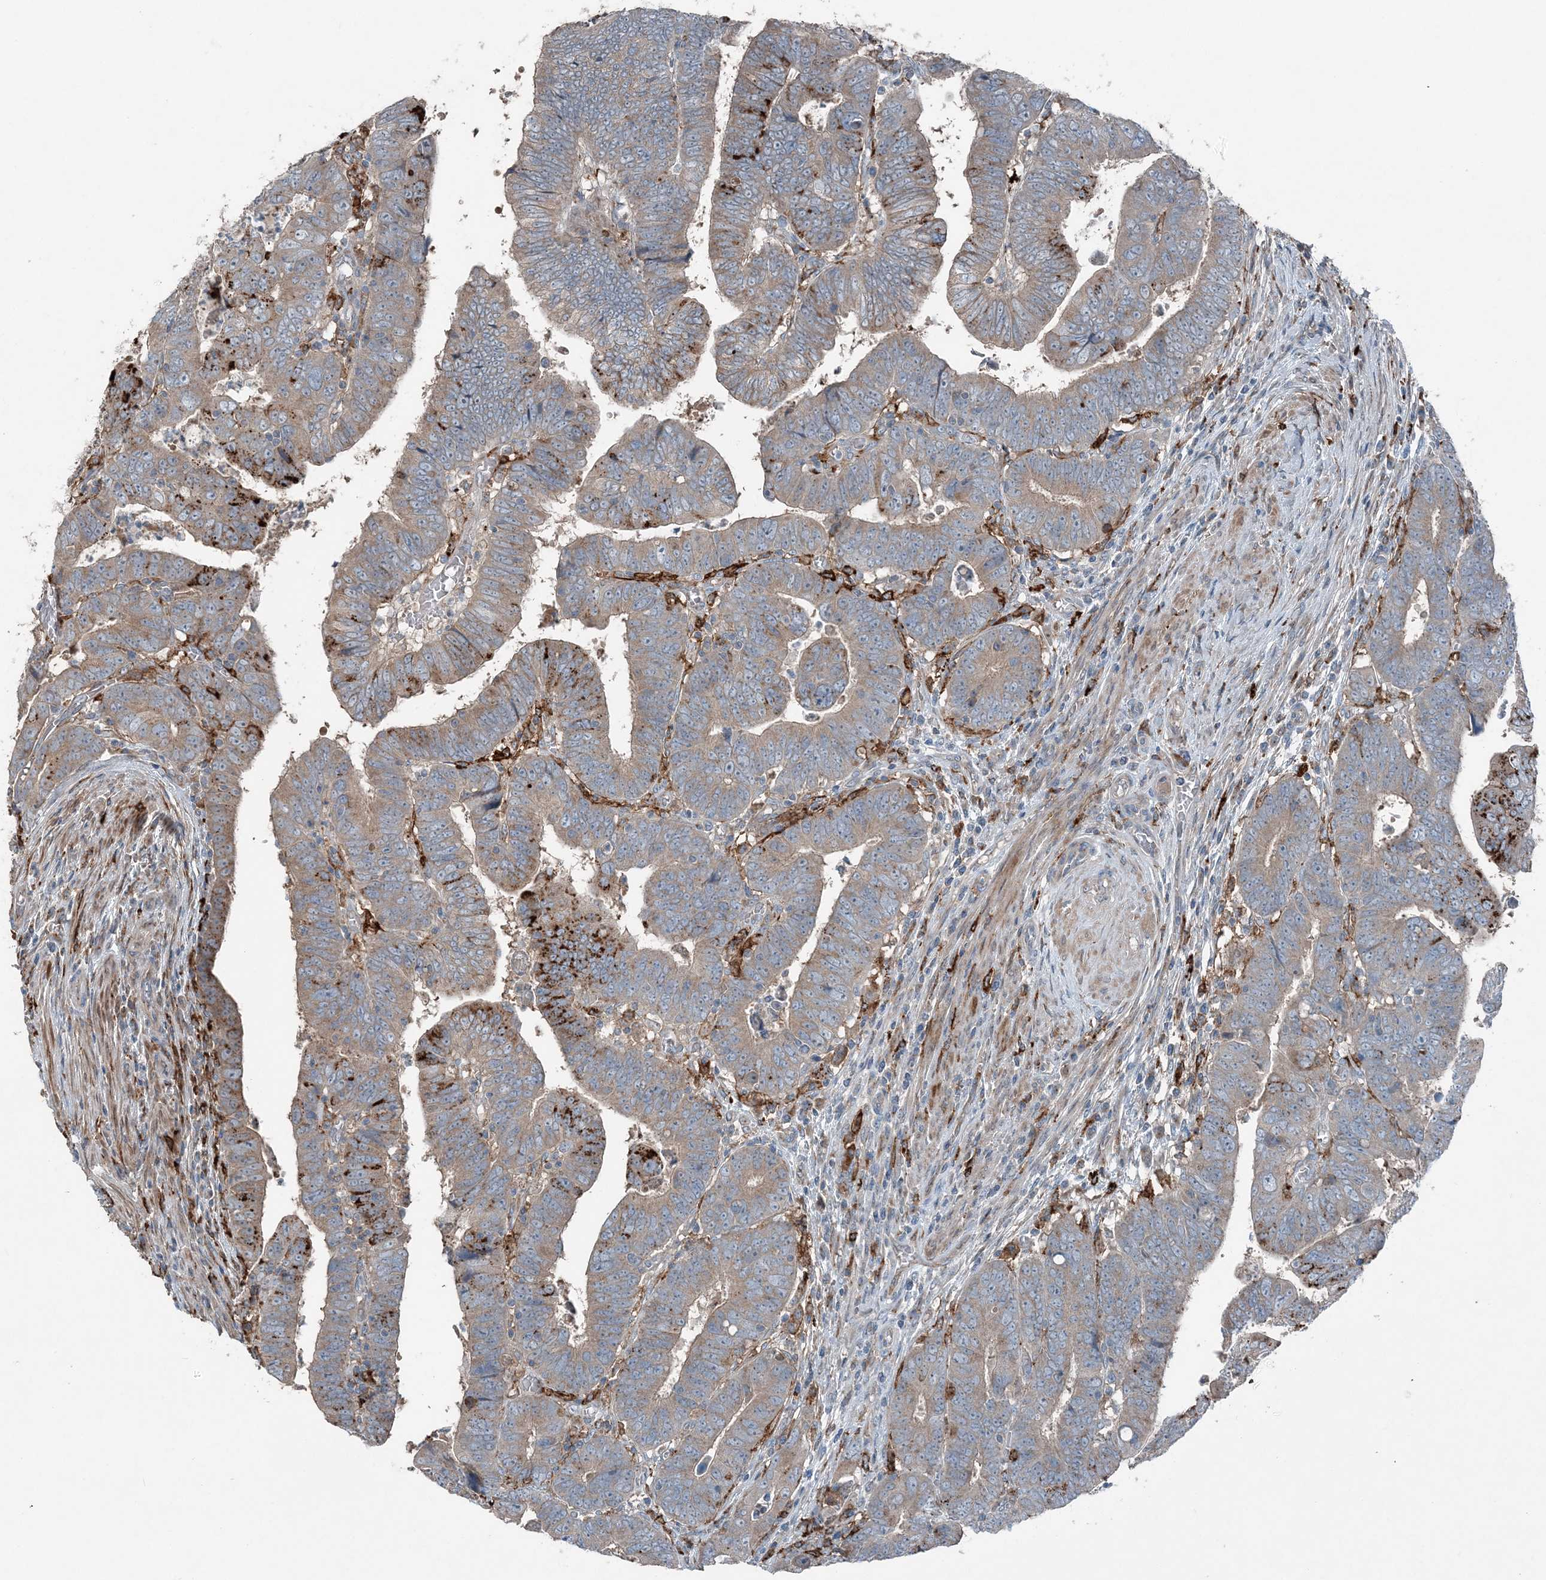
{"staining": {"intensity": "weak", "quantity": ">75%", "location": "cytoplasmic/membranous"}, "tissue": "colorectal cancer", "cell_type": "Tumor cells", "image_type": "cancer", "snomed": [{"axis": "morphology", "description": "Normal tissue, NOS"}, {"axis": "morphology", "description": "Adenocarcinoma, NOS"}, {"axis": "topography", "description": "Rectum"}], "caption": "Colorectal cancer stained with DAB (3,3'-diaminobenzidine) IHC reveals low levels of weak cytoplasmic/membranous expression in about >75% of tumor cells.", "gene": "KY", "patient": {"sex": "female", "age": 65}}